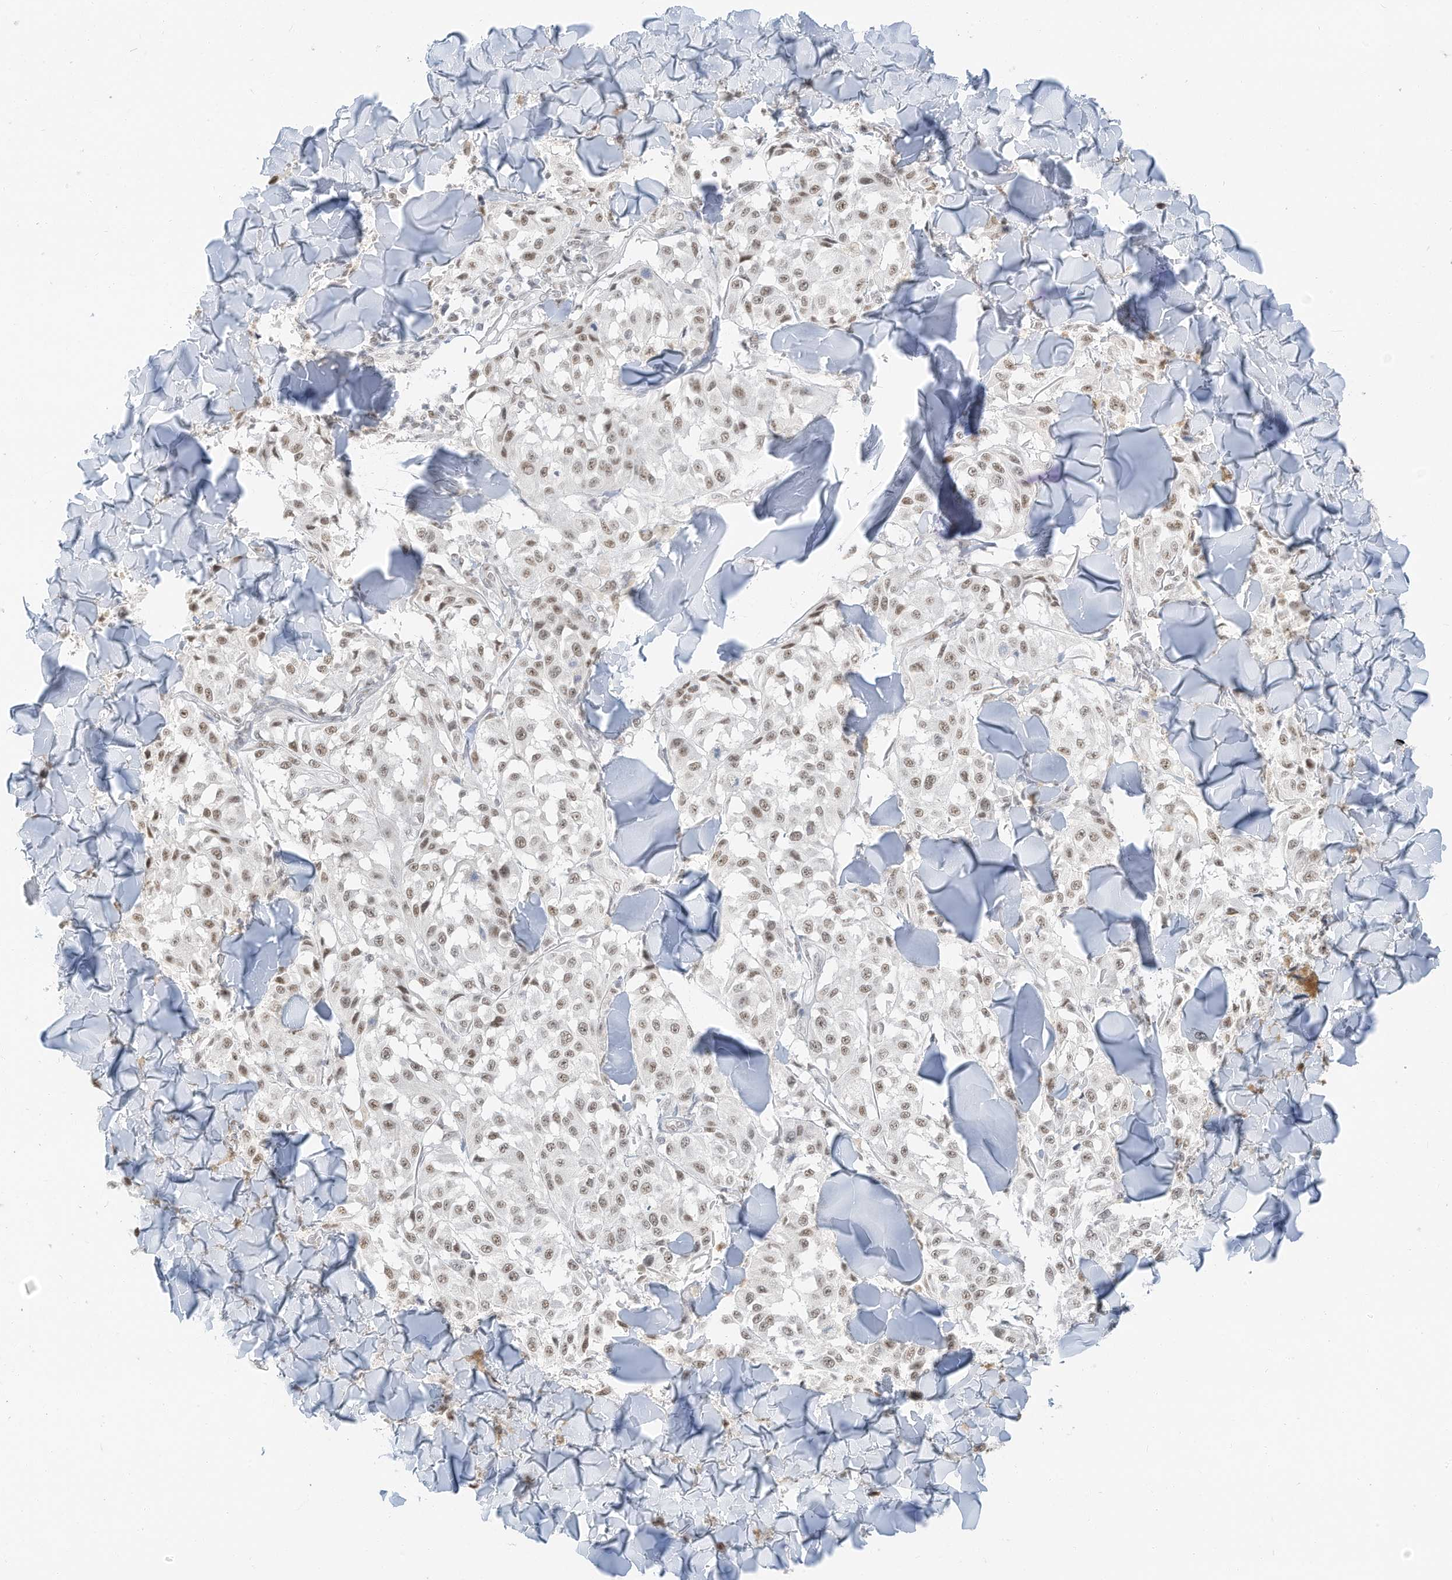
{"staining": {"intensity": "weak", "quantity": ">75%", "location": "nuclear"}, "tissue": "melanoma", "cell_type": "Tumor cells", "image_type": "cancer", "snomed": [{"axis": "morphology", "description": "Malignant melanoma, NOS"}, {"axis": "topography", "description": "Skin"}], "caption": "Immunohistochemistry of human melanoma exhibits low levels of weak nuclear staining in about >75% of tumor cells.", "gene": "PGC", "patient": {"sex": "female", "age": 64}}